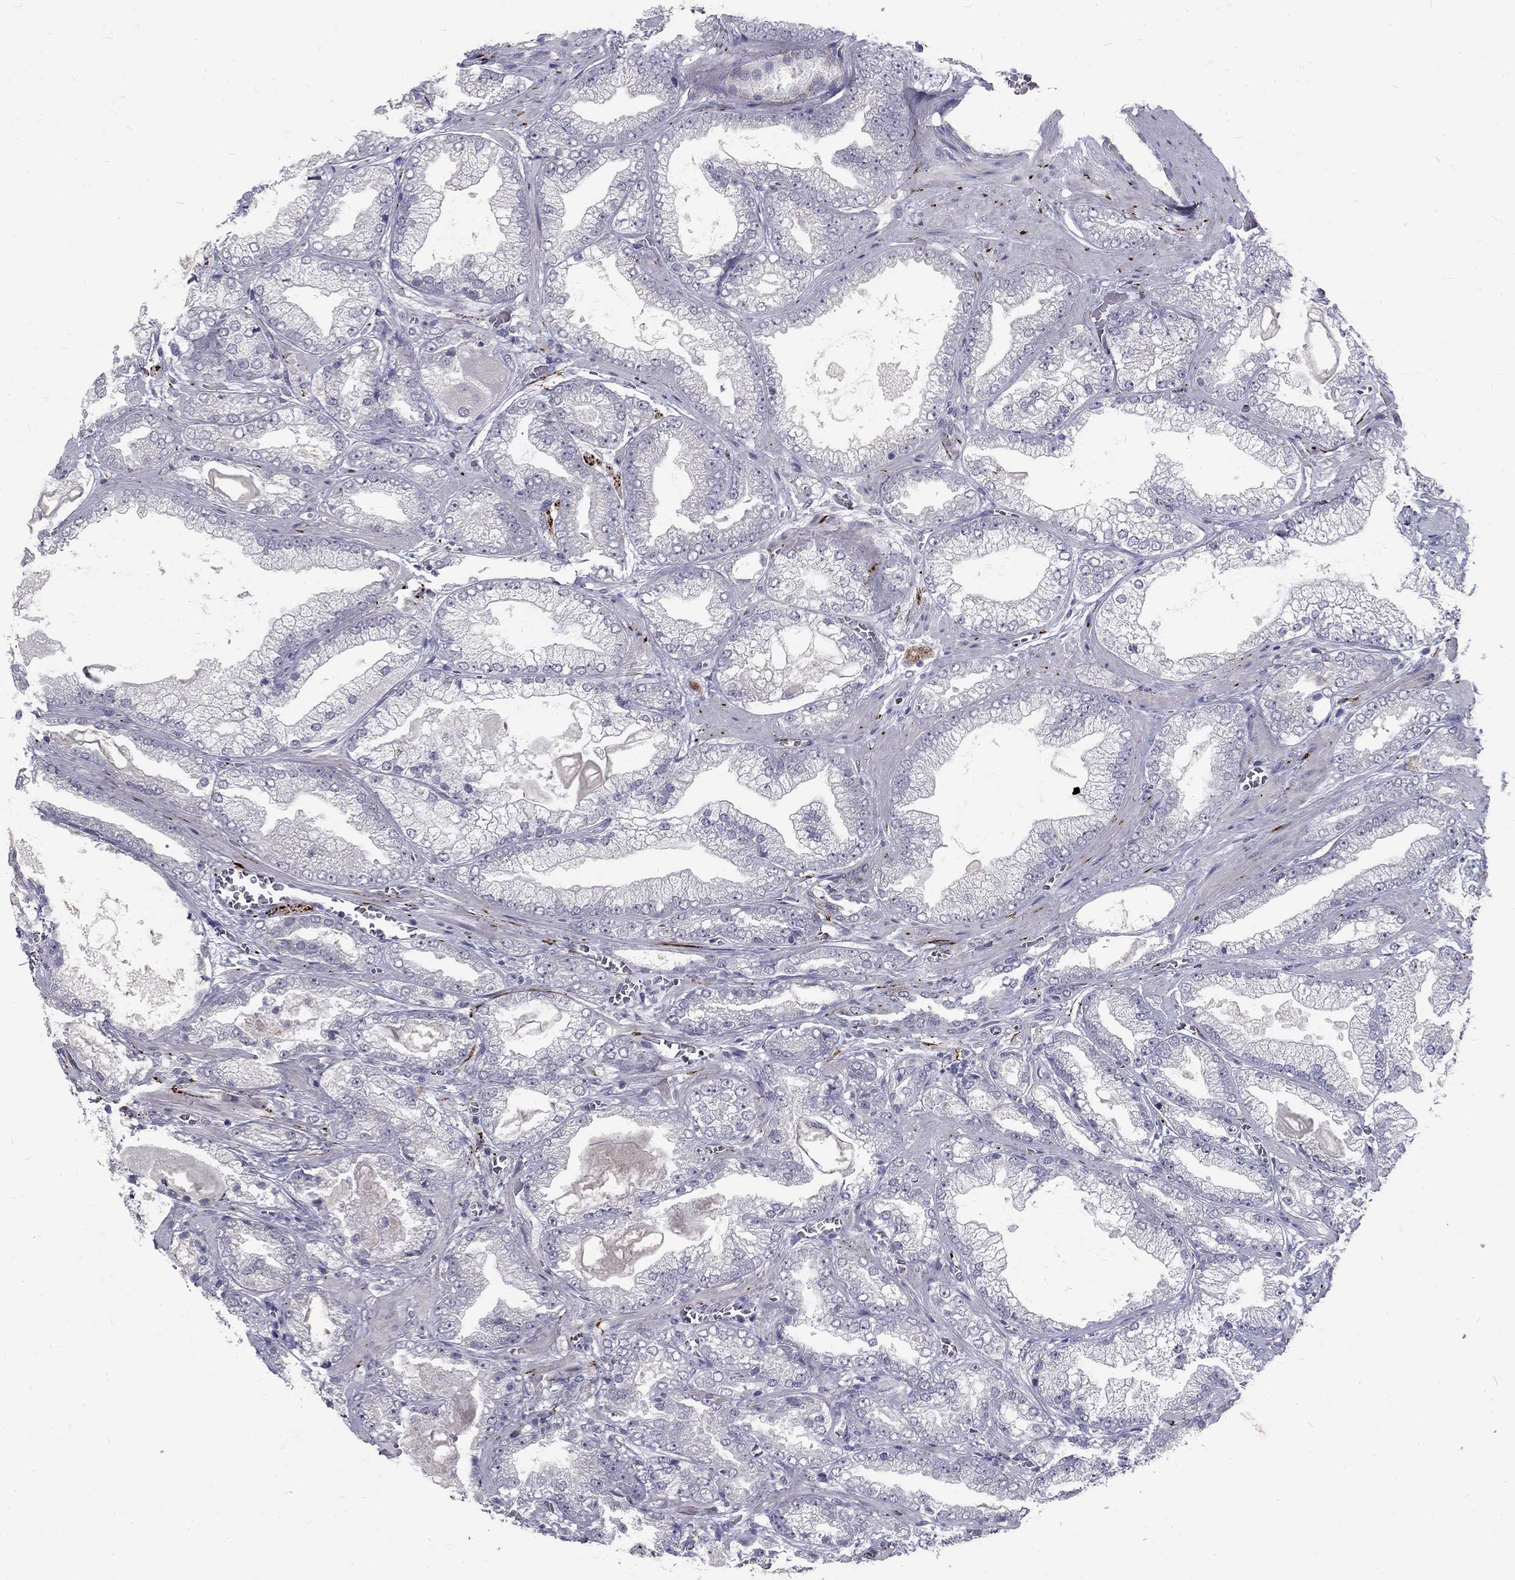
{"staining": {"intensity": "negative", "quantity": "none", "location": "none"}, "tissue": "prostate cancer", "cell_type": "Tumor cells", "image_type": "cancer", "snomed": [{"axis": "morphology", "description": "Adenocarcinoma, Low grade"}, {"axis": "topography", "description": "Prostate"}], "caption": "High power microscopy image of an immunohistochemistry micrograph of prostate cancer (adenocarcinoma (low-grade)), revealing no significant expression in tumor cells.", "gene": "NOS1", "patient": {"sex": "male", "age": 57}}